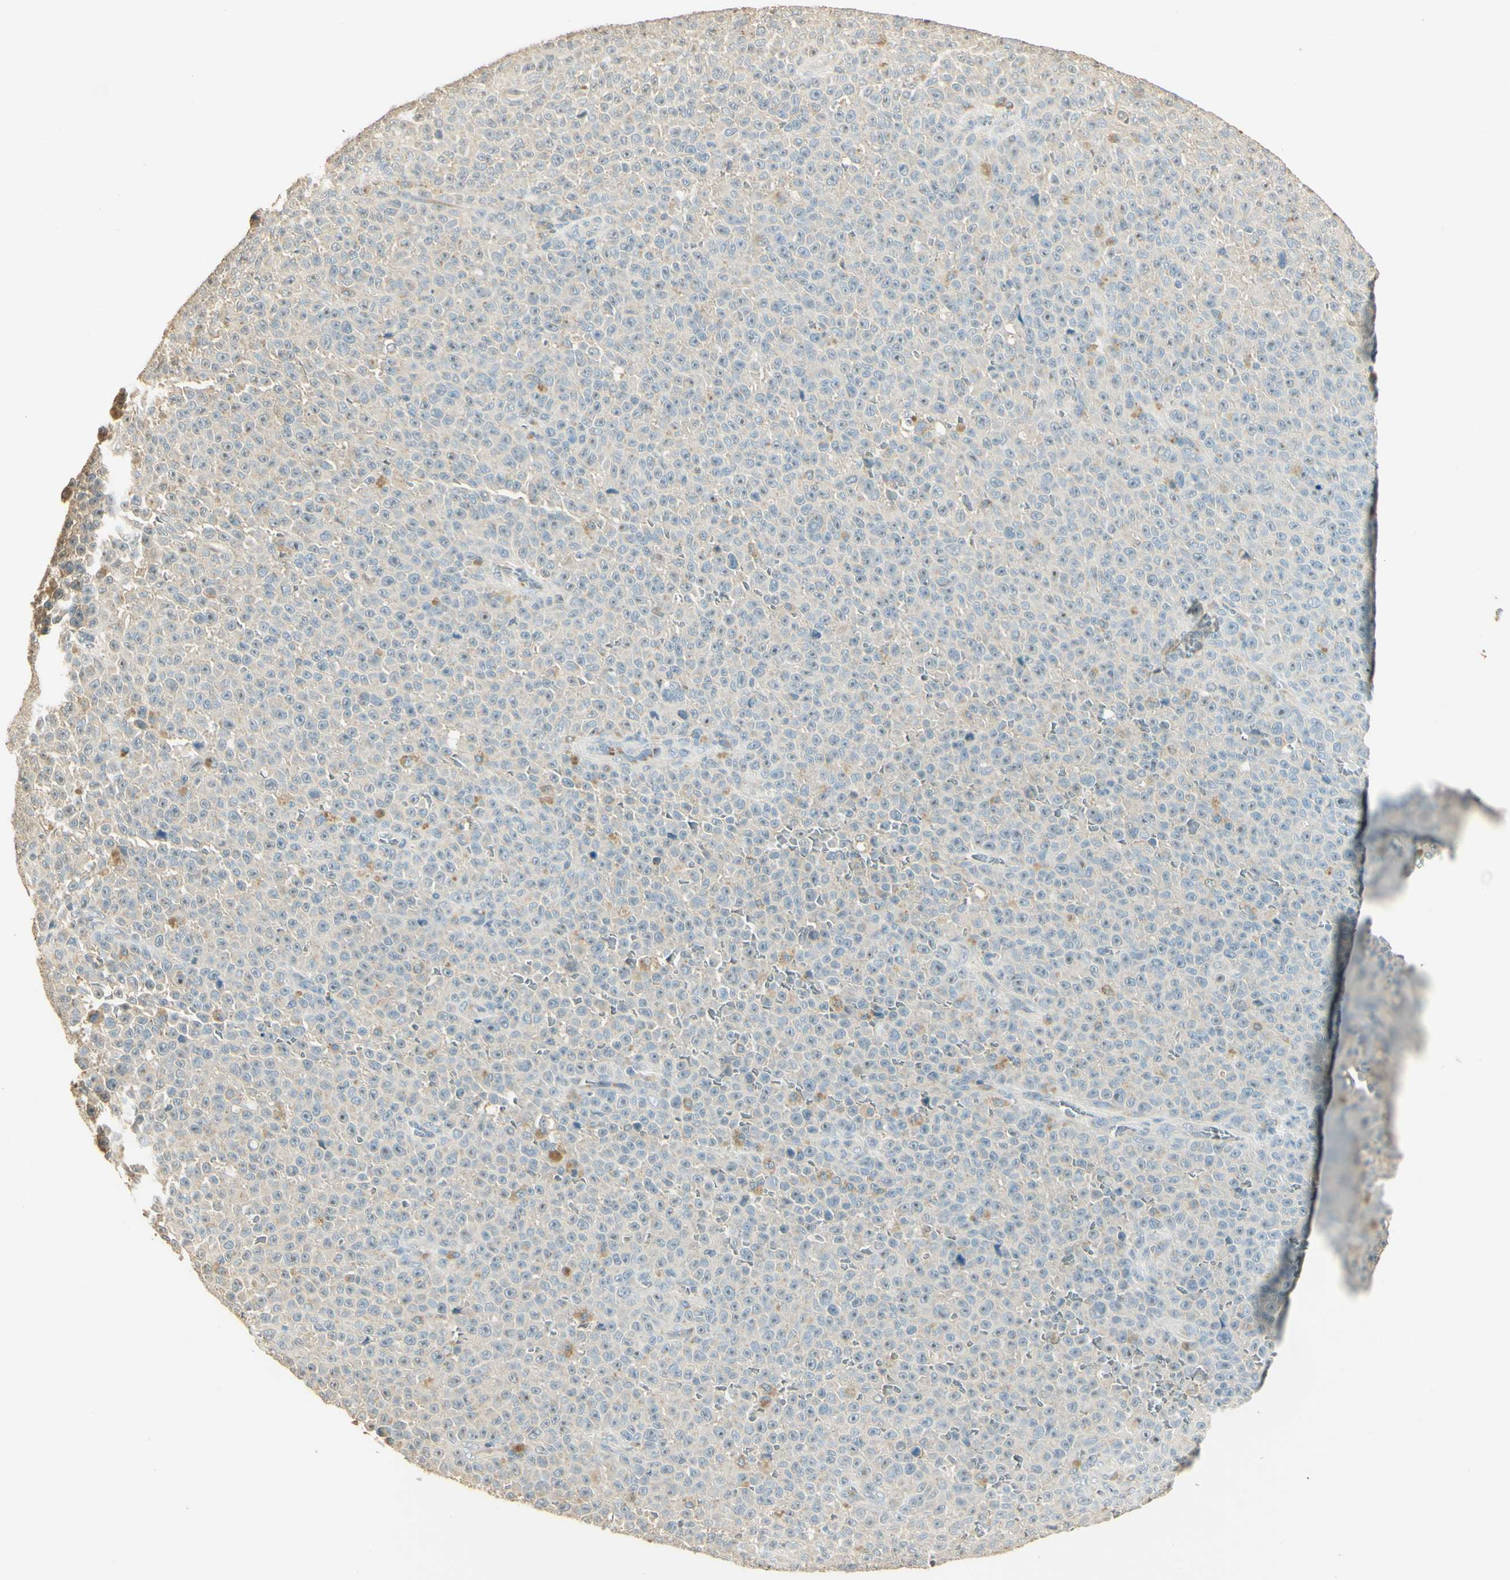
{"staining": {"intensity": "weak", "quantity": "25%-75%", "location": "cytoplasmic/membranous"}, "tissue": "melanoma", "cell_type": "Tumor cells", "image_type": "cancer", "snomed": [{"axis": "morphology", "description": "Malignant melanoma, NOS"}, {"axis": "topography", "description": "Skin"}], "caption": "Human malignant melanoma stained for a protein (brown) reveals weak cytoplasmic/membranous positive positivity in approximately 25%-75% of tumor cells.", "gene": "UXS1", "patient": {"sex": "female", "age": 82}}